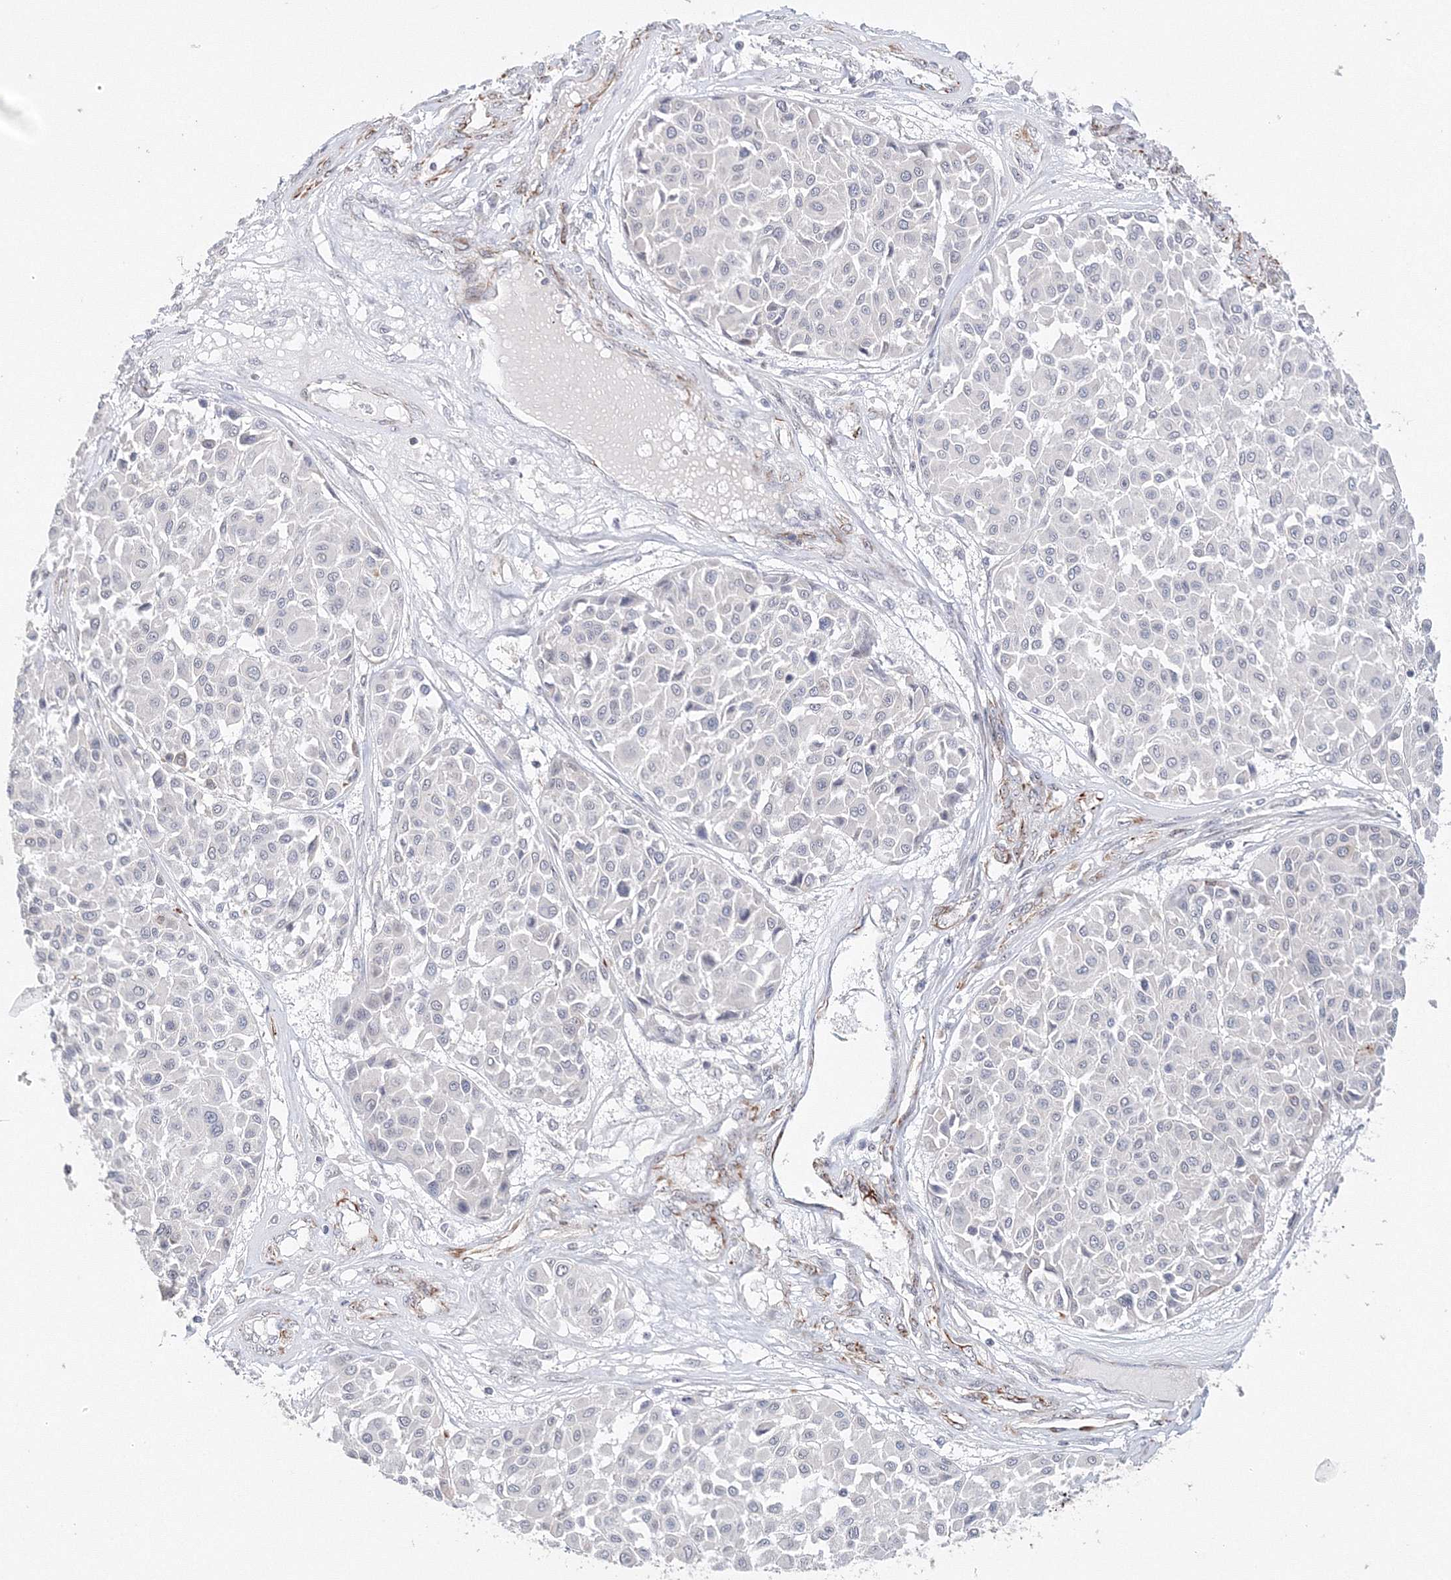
{"staining": {"intensity": "negative", "quantity": "none", "location": "none"}, "tissue": "melanoma", "cell_type": "Tumor cells", "image_type": "cancer", "snomed": [{"axis": "morphology", "description": "Malignant melanoma, Metastatic site"}, {"axis": "topography", "description": "Soft tissue"}], "caption": "IHC photomicrograph of neoplastic tissue: human malignant melanoma (metastatic site) stained with DAB displays no significant protein staining in tumor cells.", "gene": "SIRT7", "patient": {"sex": "male", "age": 41}}